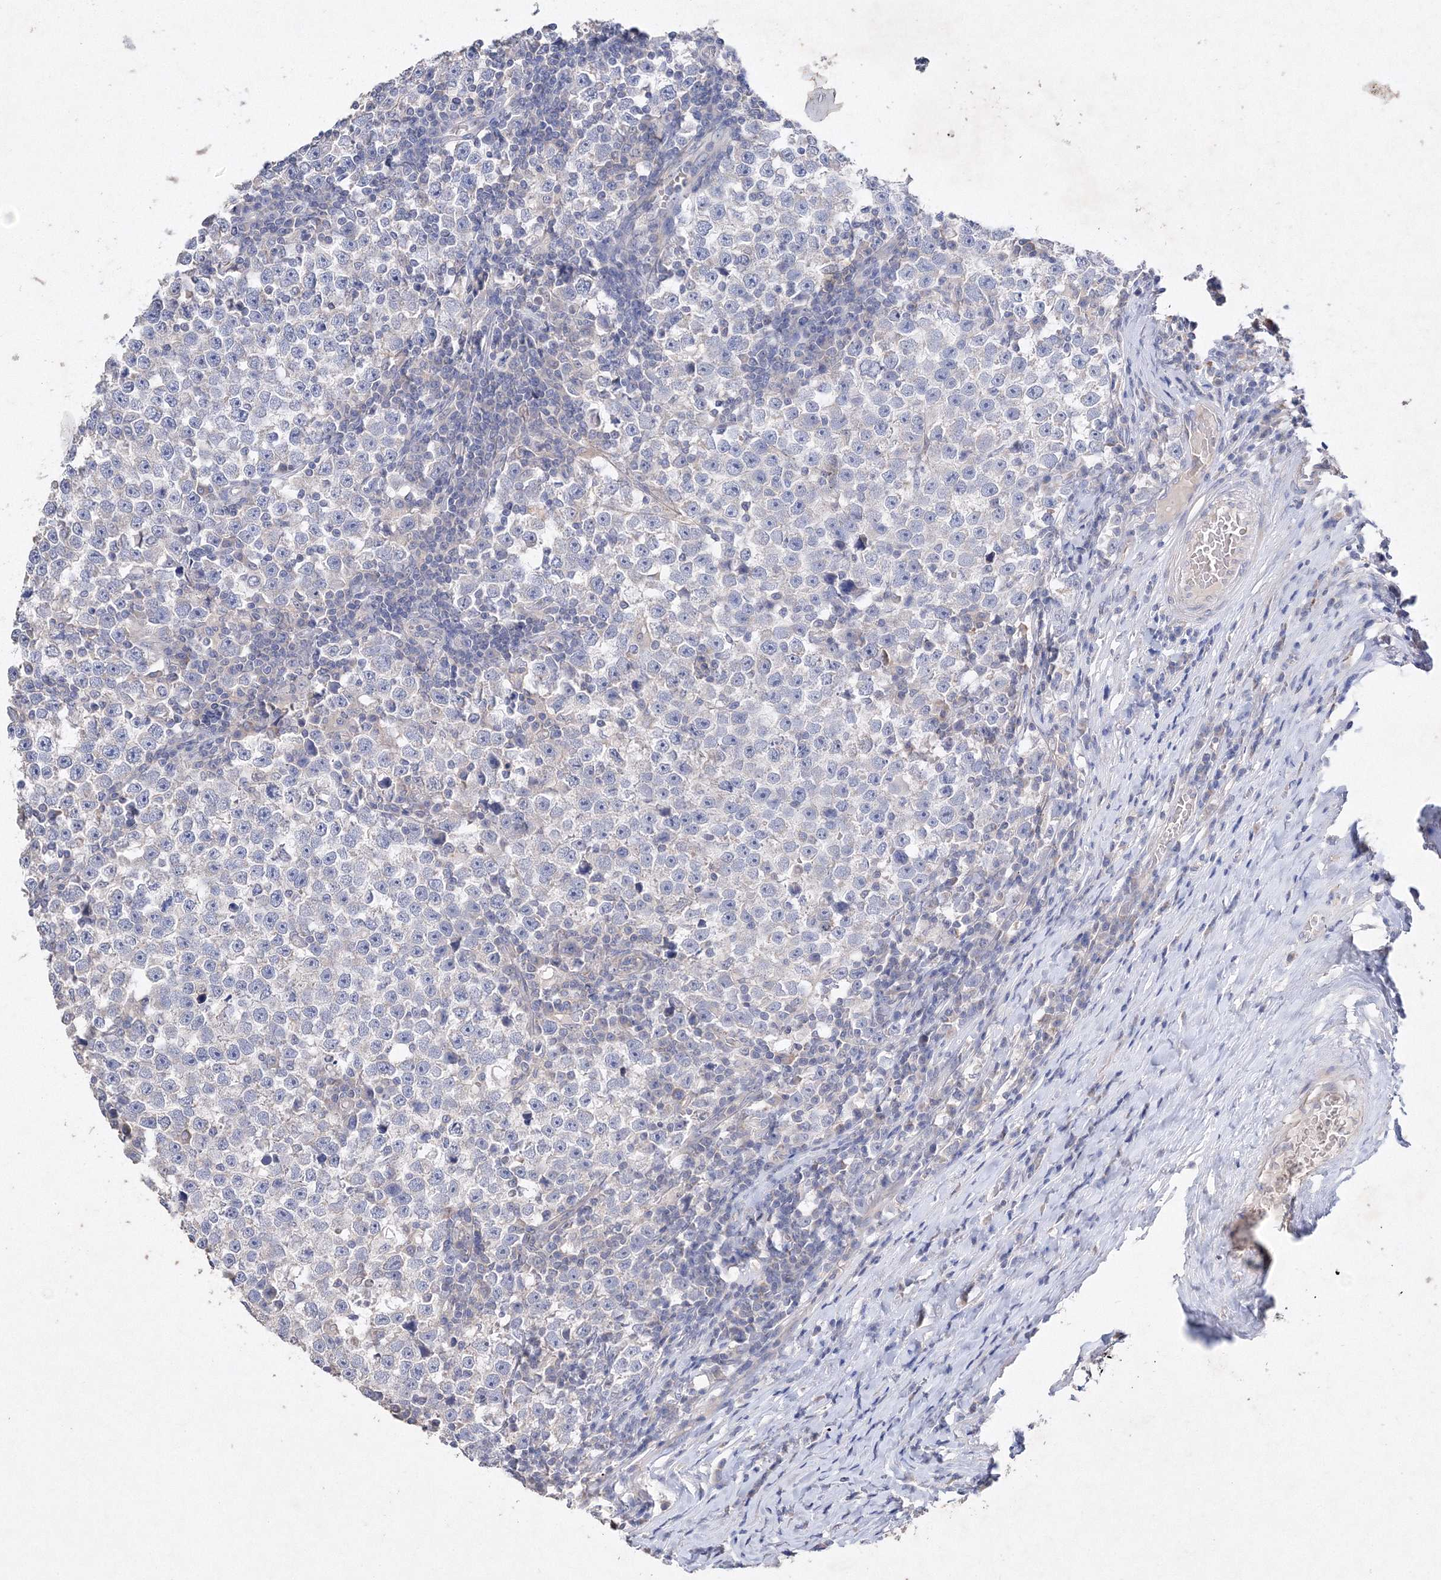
{"staining": {"intensity": "negative", "quantity": "none", "location": "none"}, "tissue": "testis cancer", "cell_type": "Tumor cells", "image_type": "cancer", "snomed": [{"axis": "morphology", "description": "Normal tissue, NOS"}, {"axis": "morphology", "description": "Seminoma, NOS"}, {"axis": "topography", "description": "Testis"}], "caption": "Tumor cells show no significant protein staining in testis cancer.", "gene": "GLS", "patient": {"sex": "male", "age": 43}}